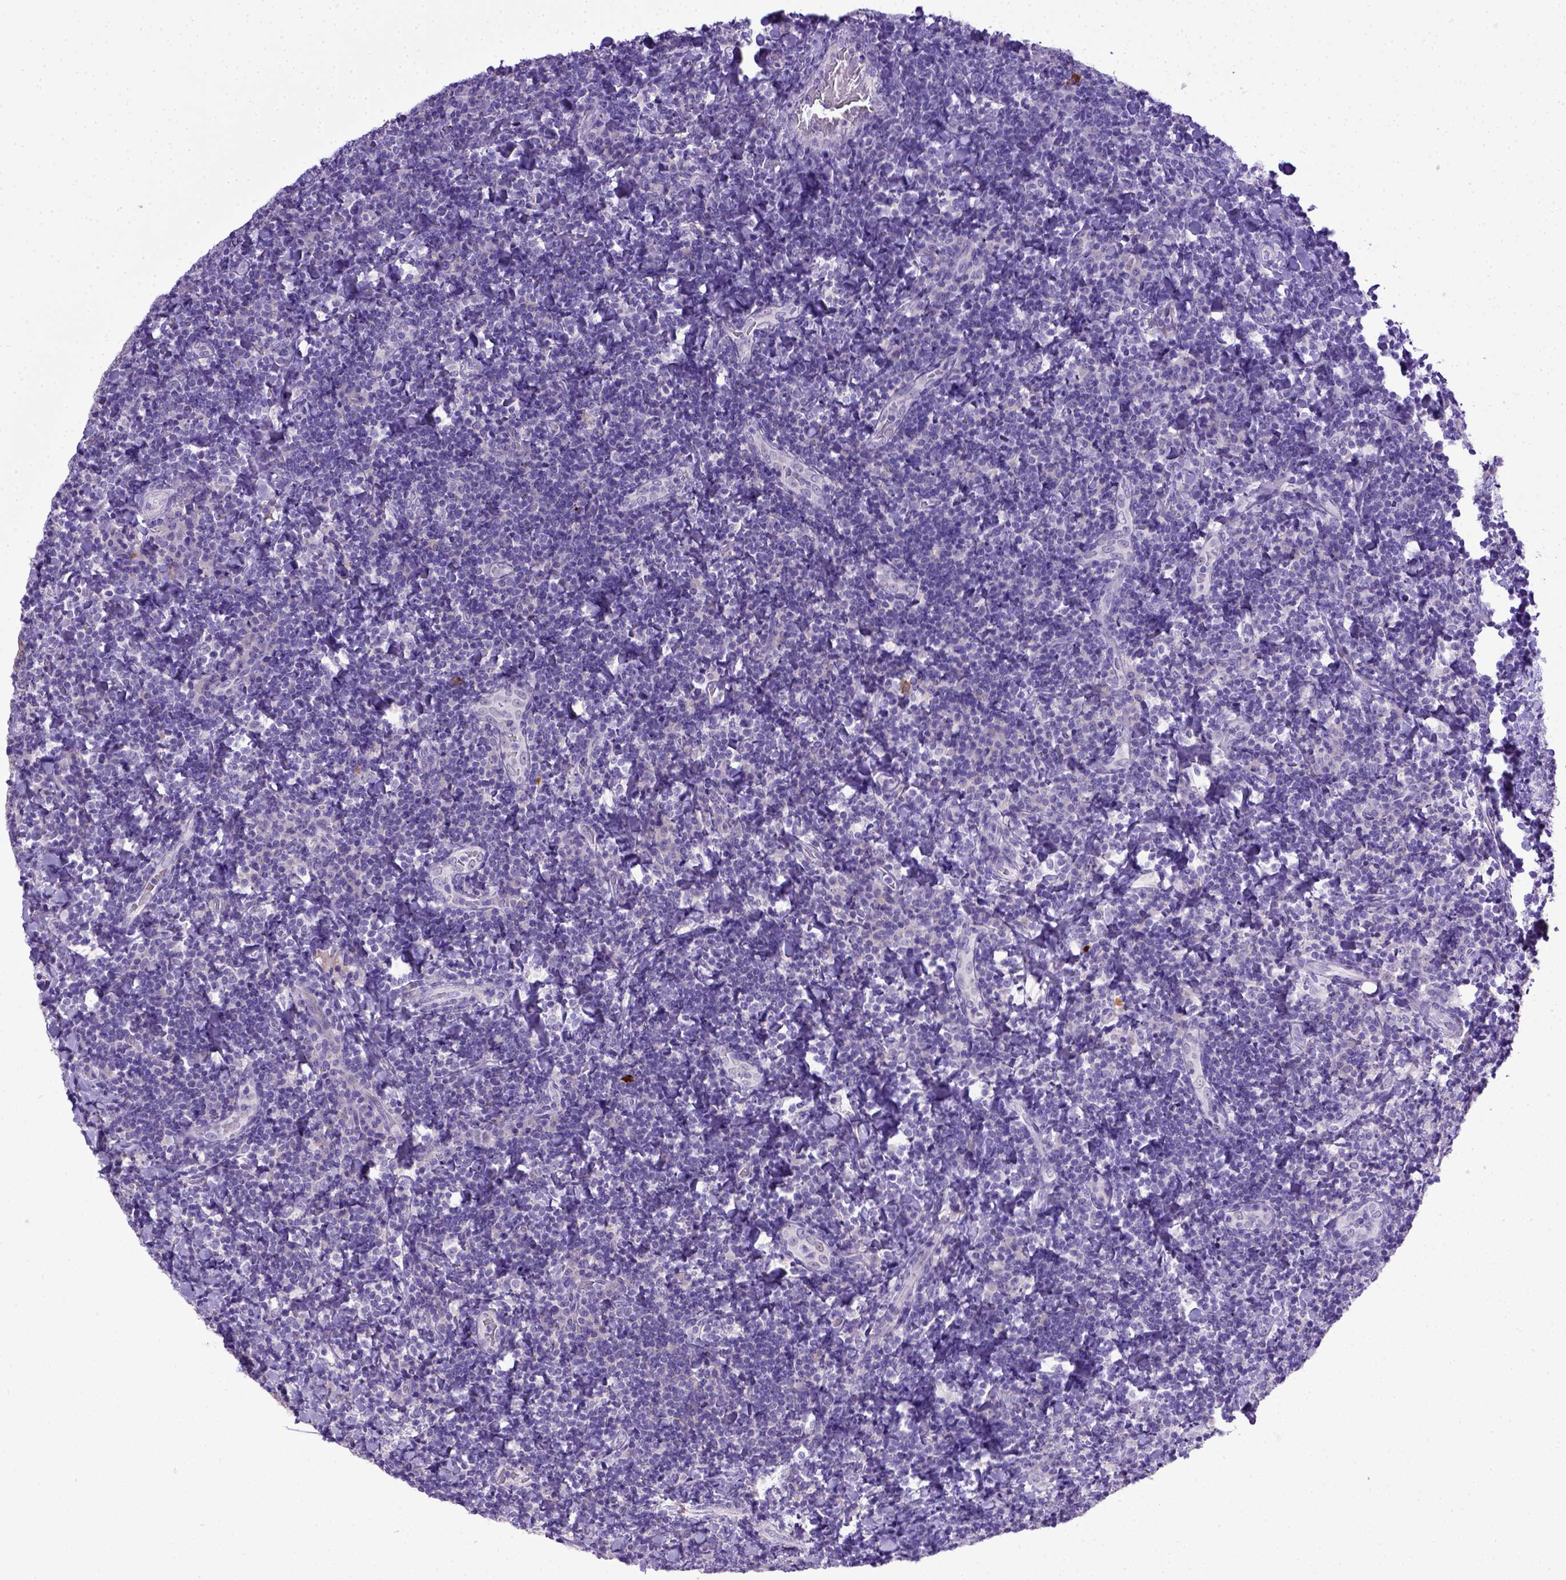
{"staining": {"intensity": "moderate", "quantity": "<25%", "location": "cytoplasmic/membranous"}, "tissue": "tonsil", "cell_type": "Germinal center cells", "image_type": "normal", "snomed": [{"axis": "morphology", "description": "Normal tissue, NOS"}, {"axis": "topography", "description": "Tonsil"}], "caption": "Immunohistochemistry (IHC) micrograph of benign tonsil: tonsil stained using immunohistochemistry exhibits low levels of moderate protein expression localized specifically in the cytoplasmic/membranous of germinal center cells, appearing as a cytoplasmic/membranous brown color.", "gene": "BTN1A1", "patient": {"sex": "male", "age": 17}}